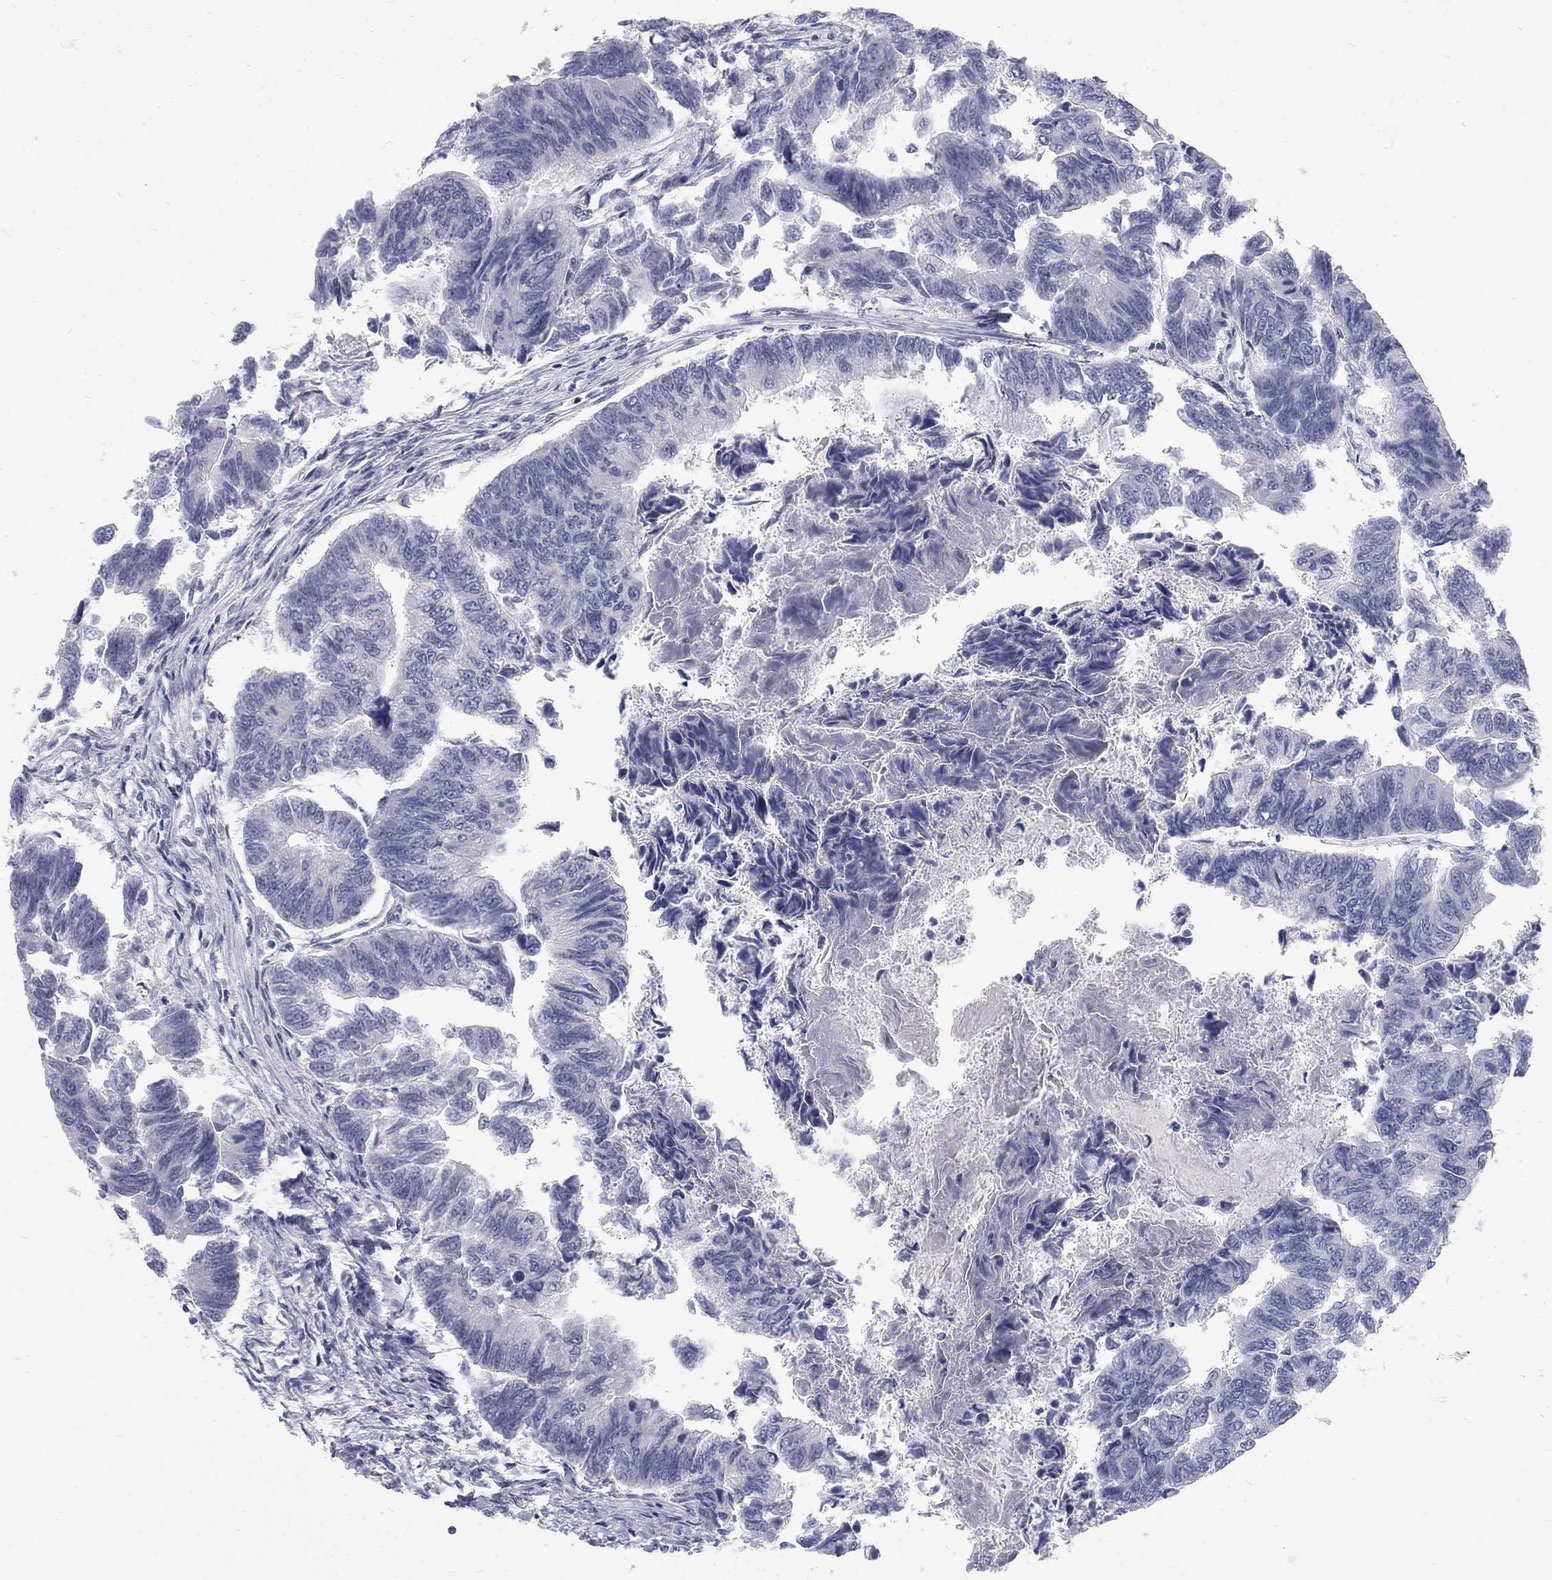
{"staining": {"intensity": "negative", "quantity": "none", "location": "none"}, "tissue": "colorectal cancer", "cell_type": "Tumor cells", "image_type": "cancer", "snomed": [{"axis": "morphology", "description": "Adenocarcinoma, NOS"}, {"axis": "topography", "description": "Colon"}], "caption": "This is an IHC image of colorectal cancer (adenocarcinoma). There is no expression in tumor cells.", "gene": "GCFC2", "patient": {"sex": "female", "age": 65}}